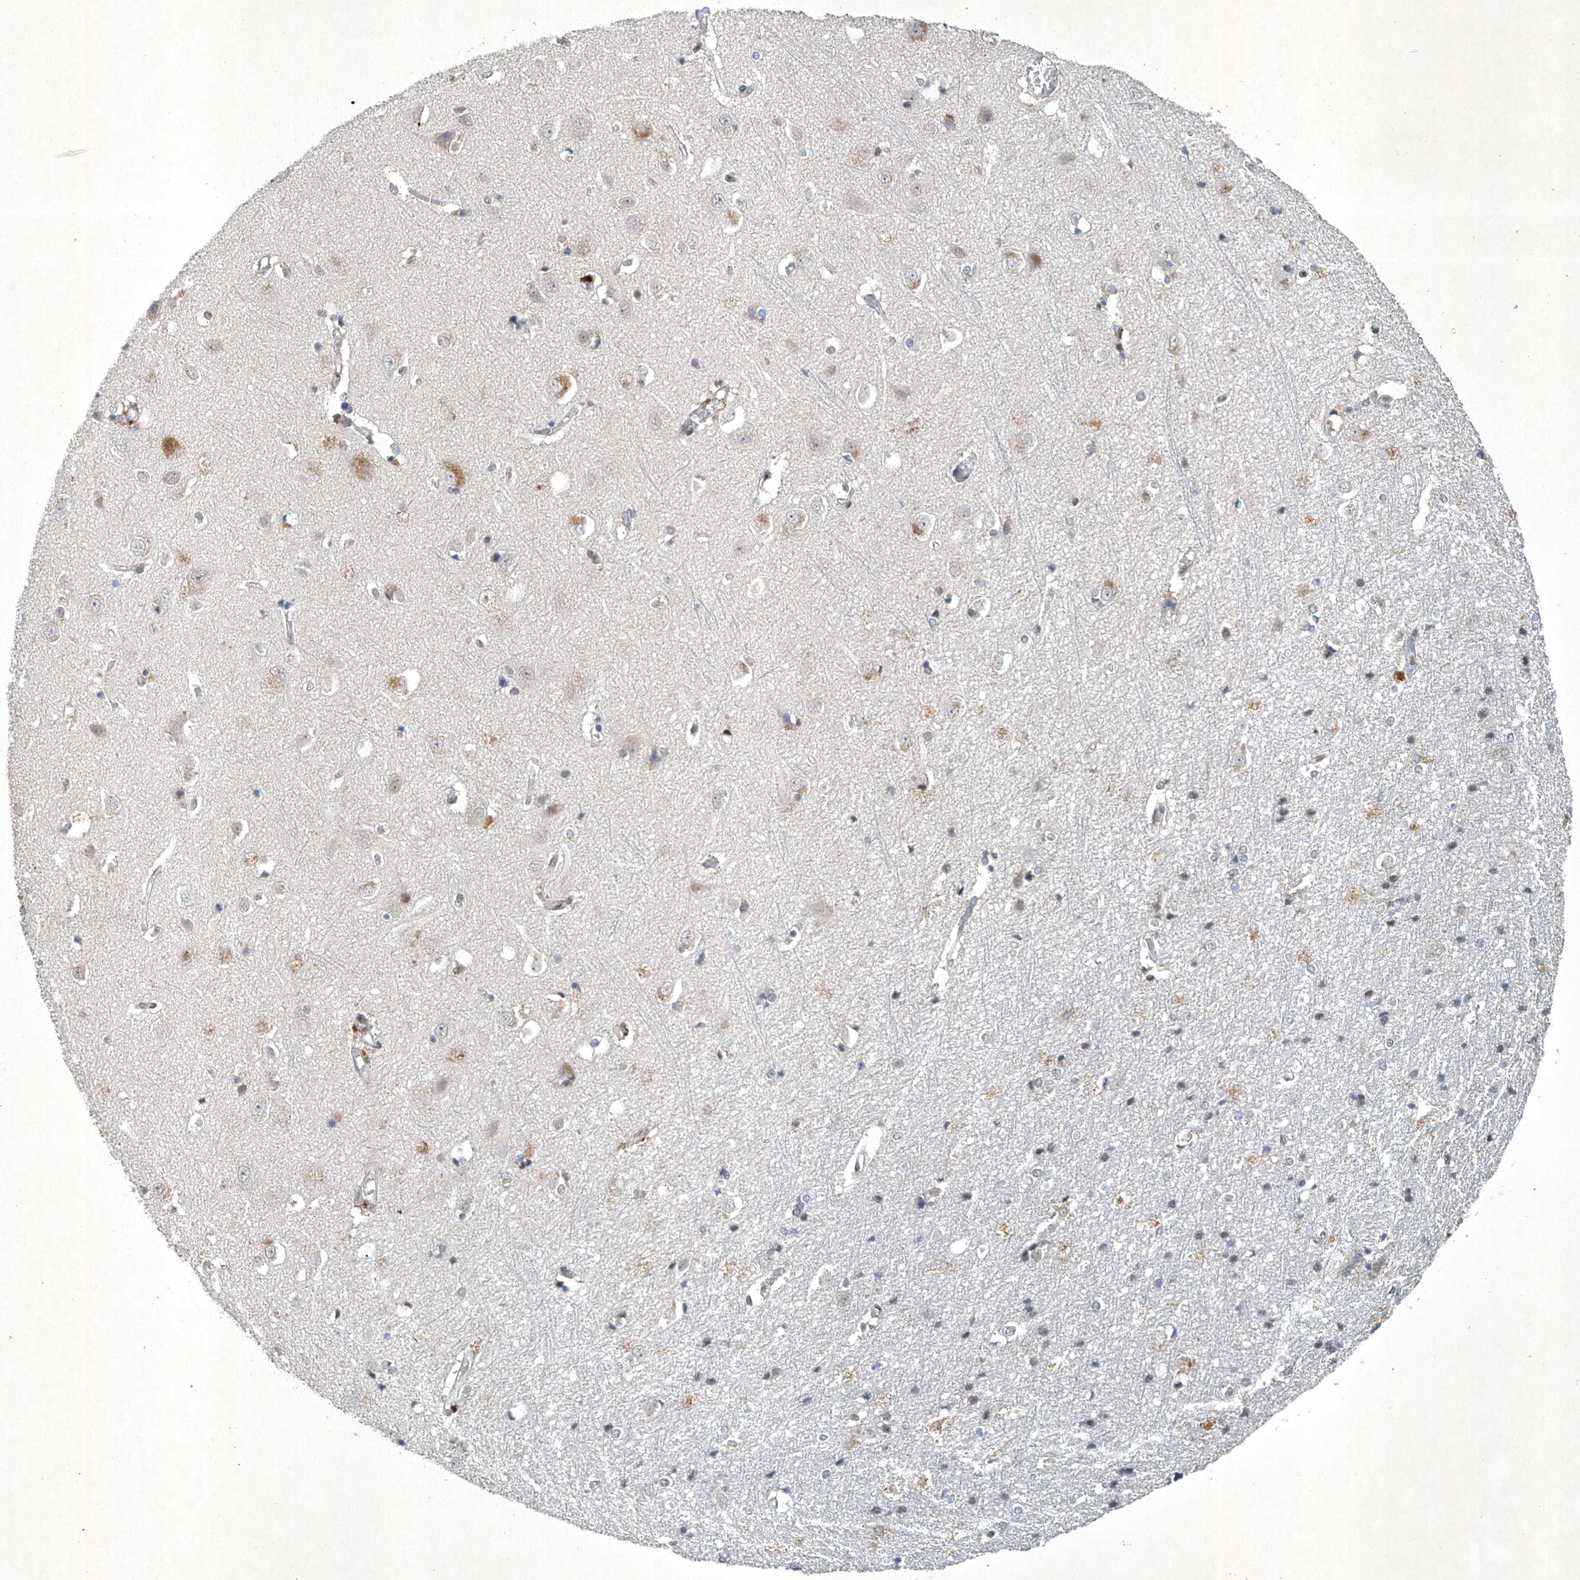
{"staining": {"intensity": "weak", "quantity": ">75%", "location": "cytoplasmic/membranous"}, "tissue": "cerebral cortex", "cell_type": "Endothelial cells", "image_type": "normal", "snomed": [{"axis": "morphology", "description": "Normal tissue, NOS"}, {"axis": "topography", "description": "Cerebral cortex"}], "caption": "This image exhibits immunohistochemistry staining of unremarkable cerebral cortex, with low weak cytoplasmic/membranous positivity in approximately >75% of endothelial cells.", "gene": "TAF8", "patient": {"sex": "male", "age": 54}}